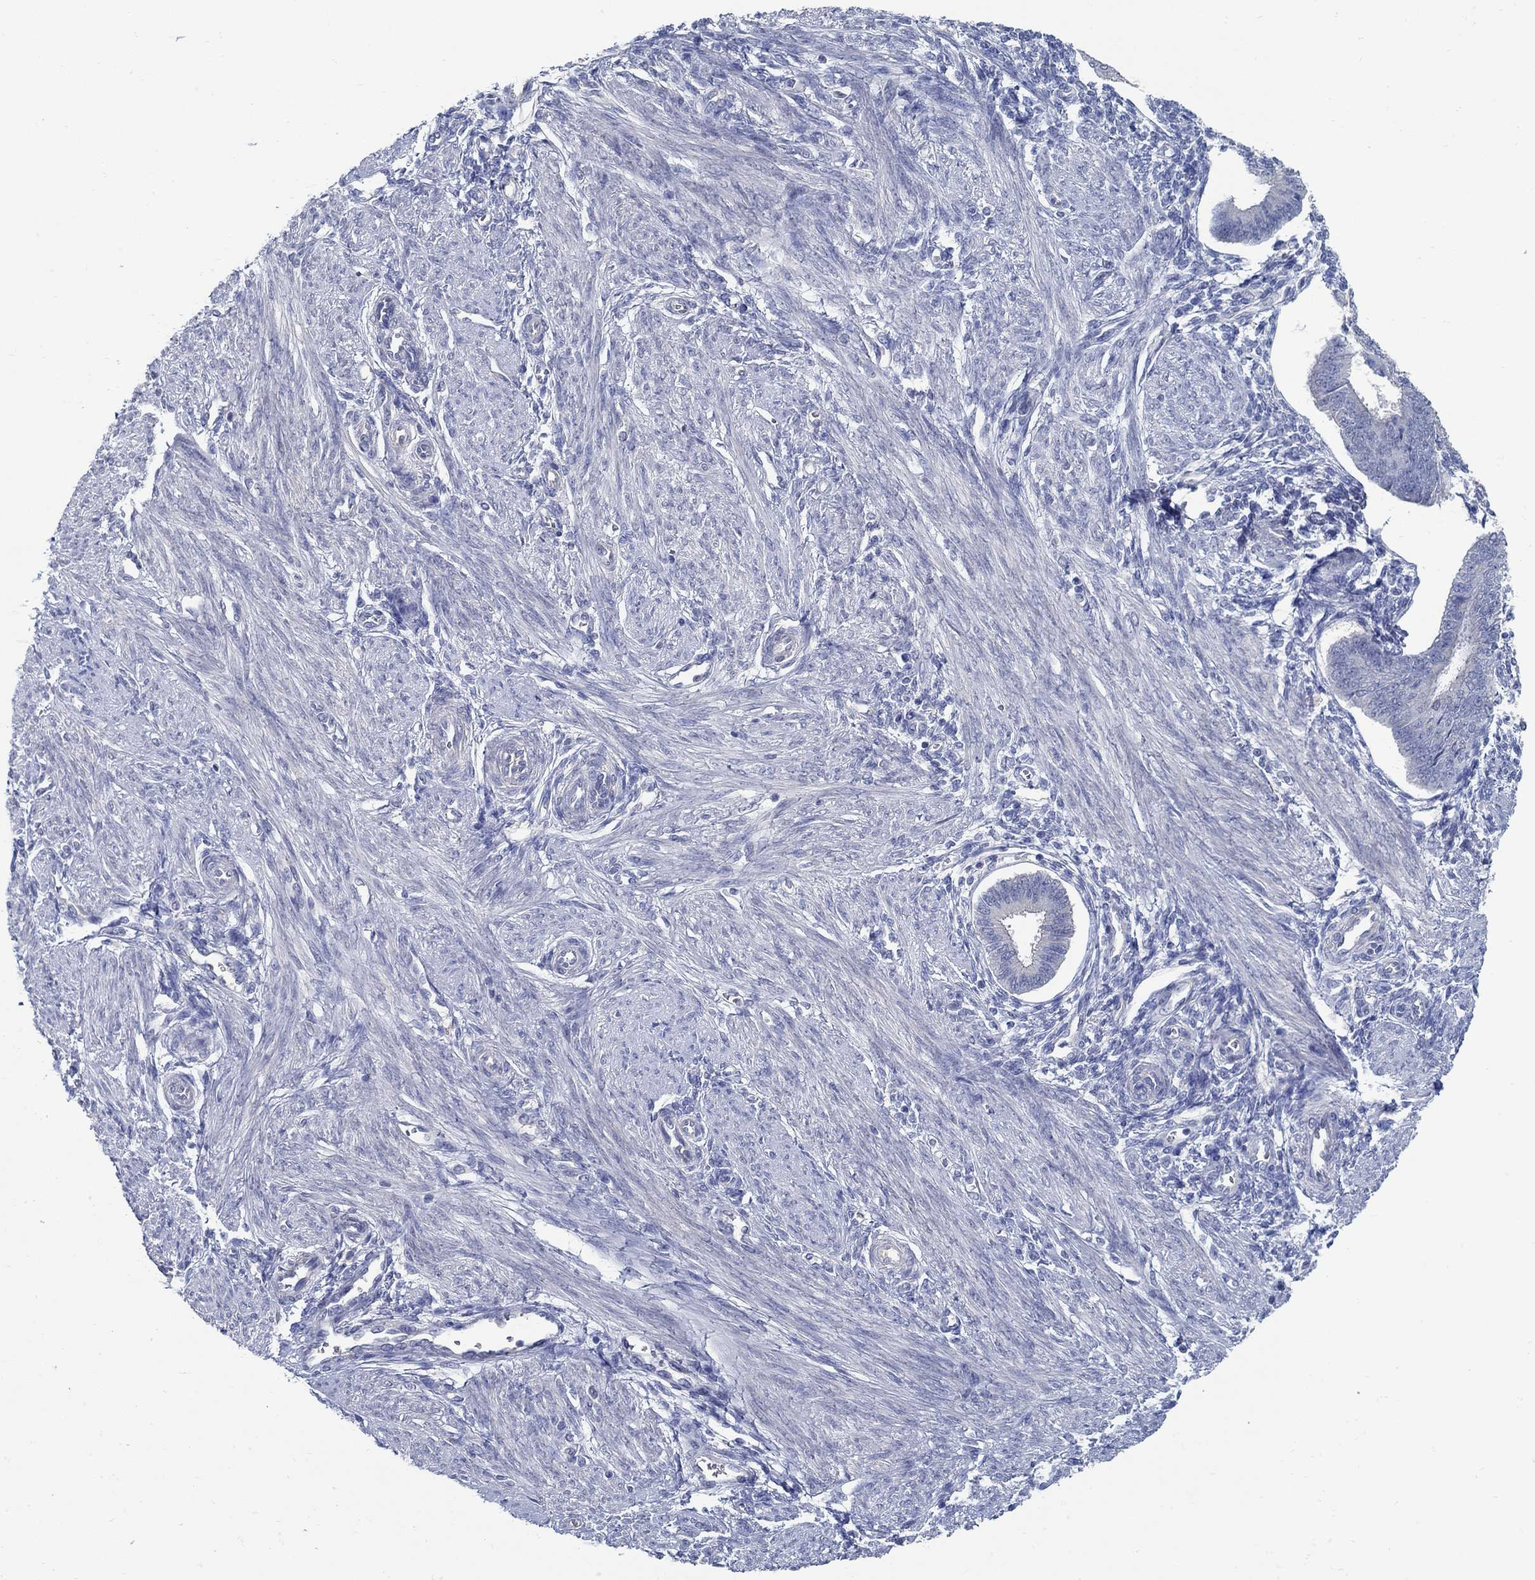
{"staining": {"intensity": "negative", "quantity": "none", "location": "none"}, "tissue": "endometrium", "cell_type": "Cells in endometrial stroma", "image_type": "normal", "snomed": [{"axis": "morphology", "description": "Normal tissue, NOS"}, {"axis": "topography", "description": "Endometrium"}], "caption": "Image shows no significant protein expression in cells in endometrial stroma of benign endometrium. (DAB (3,3'-diaminobenzidine) immunohistochemistry, high magnification).", "gene": "PCDH11X", "patient": {"sex": "female", "age": 39}}